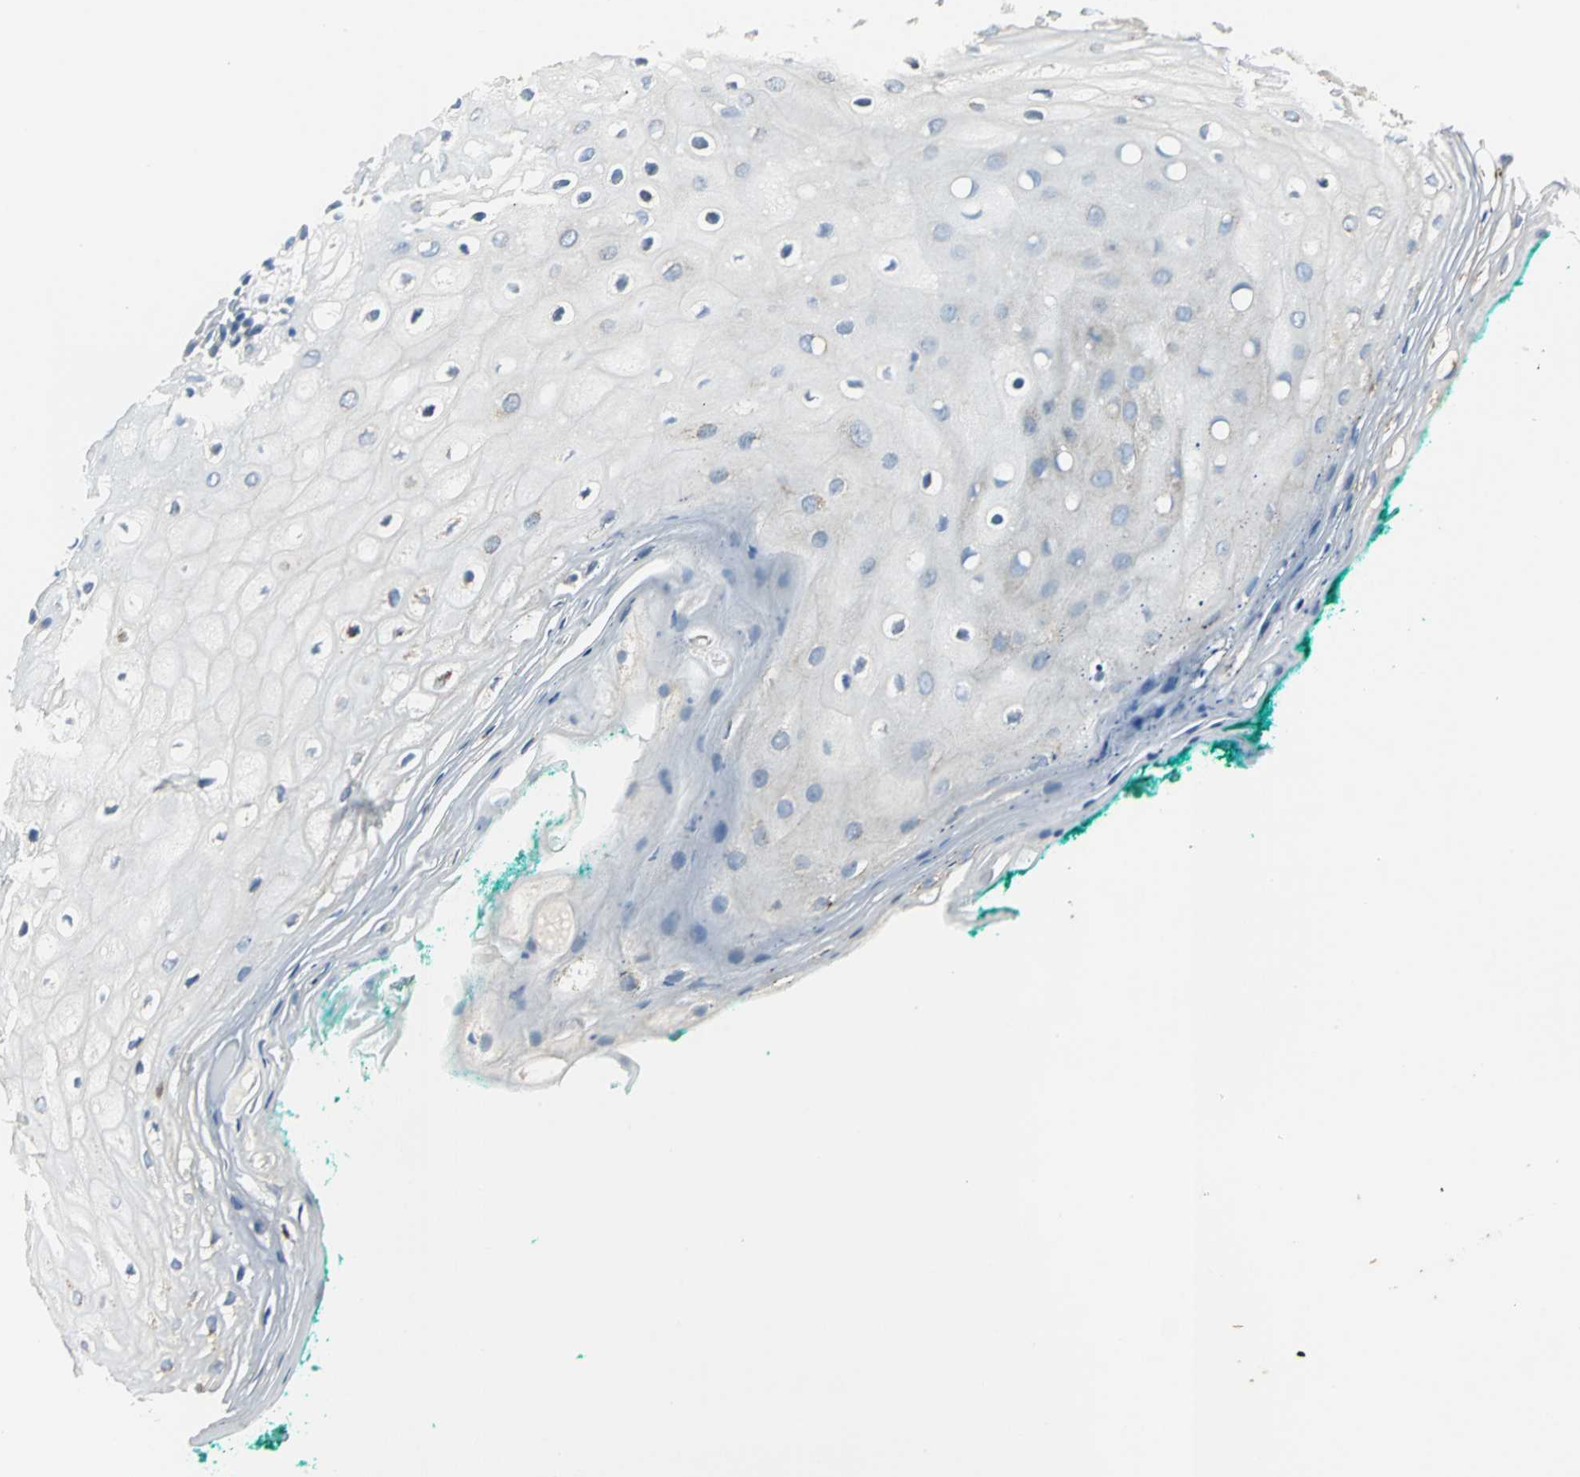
{"staining": {"intensity": "weak", "quantity": "<25%", "location": "cytoplasmic/membranous"}, "tissue": "oral mucosa", "cell_type": "Squamous epithelial cells", "image_type": "normal", "snomed": [{"axis": "morphology", "description": "Normal tissue, NOS"}, {"axis": "morphology", "description": "Squamous cell carcinoma, NOS"}, {"axis": "topography", "description": "Skeletal muscle"}, {"axis": "topography", "description": "Oral tissue"}, {"axis": "topography", "description": "Head-Neck"}], "caption": "The IHC histopathology image has no significant staining in squamous epithelial cells of oral mucosa. (Brightfield microscopy of DAB (3,3'-diaminobenzidine) immunohistochemistry at high magnification).", "gene": "RIPOR1", "patient": {"sex": "female", "age": 84}}